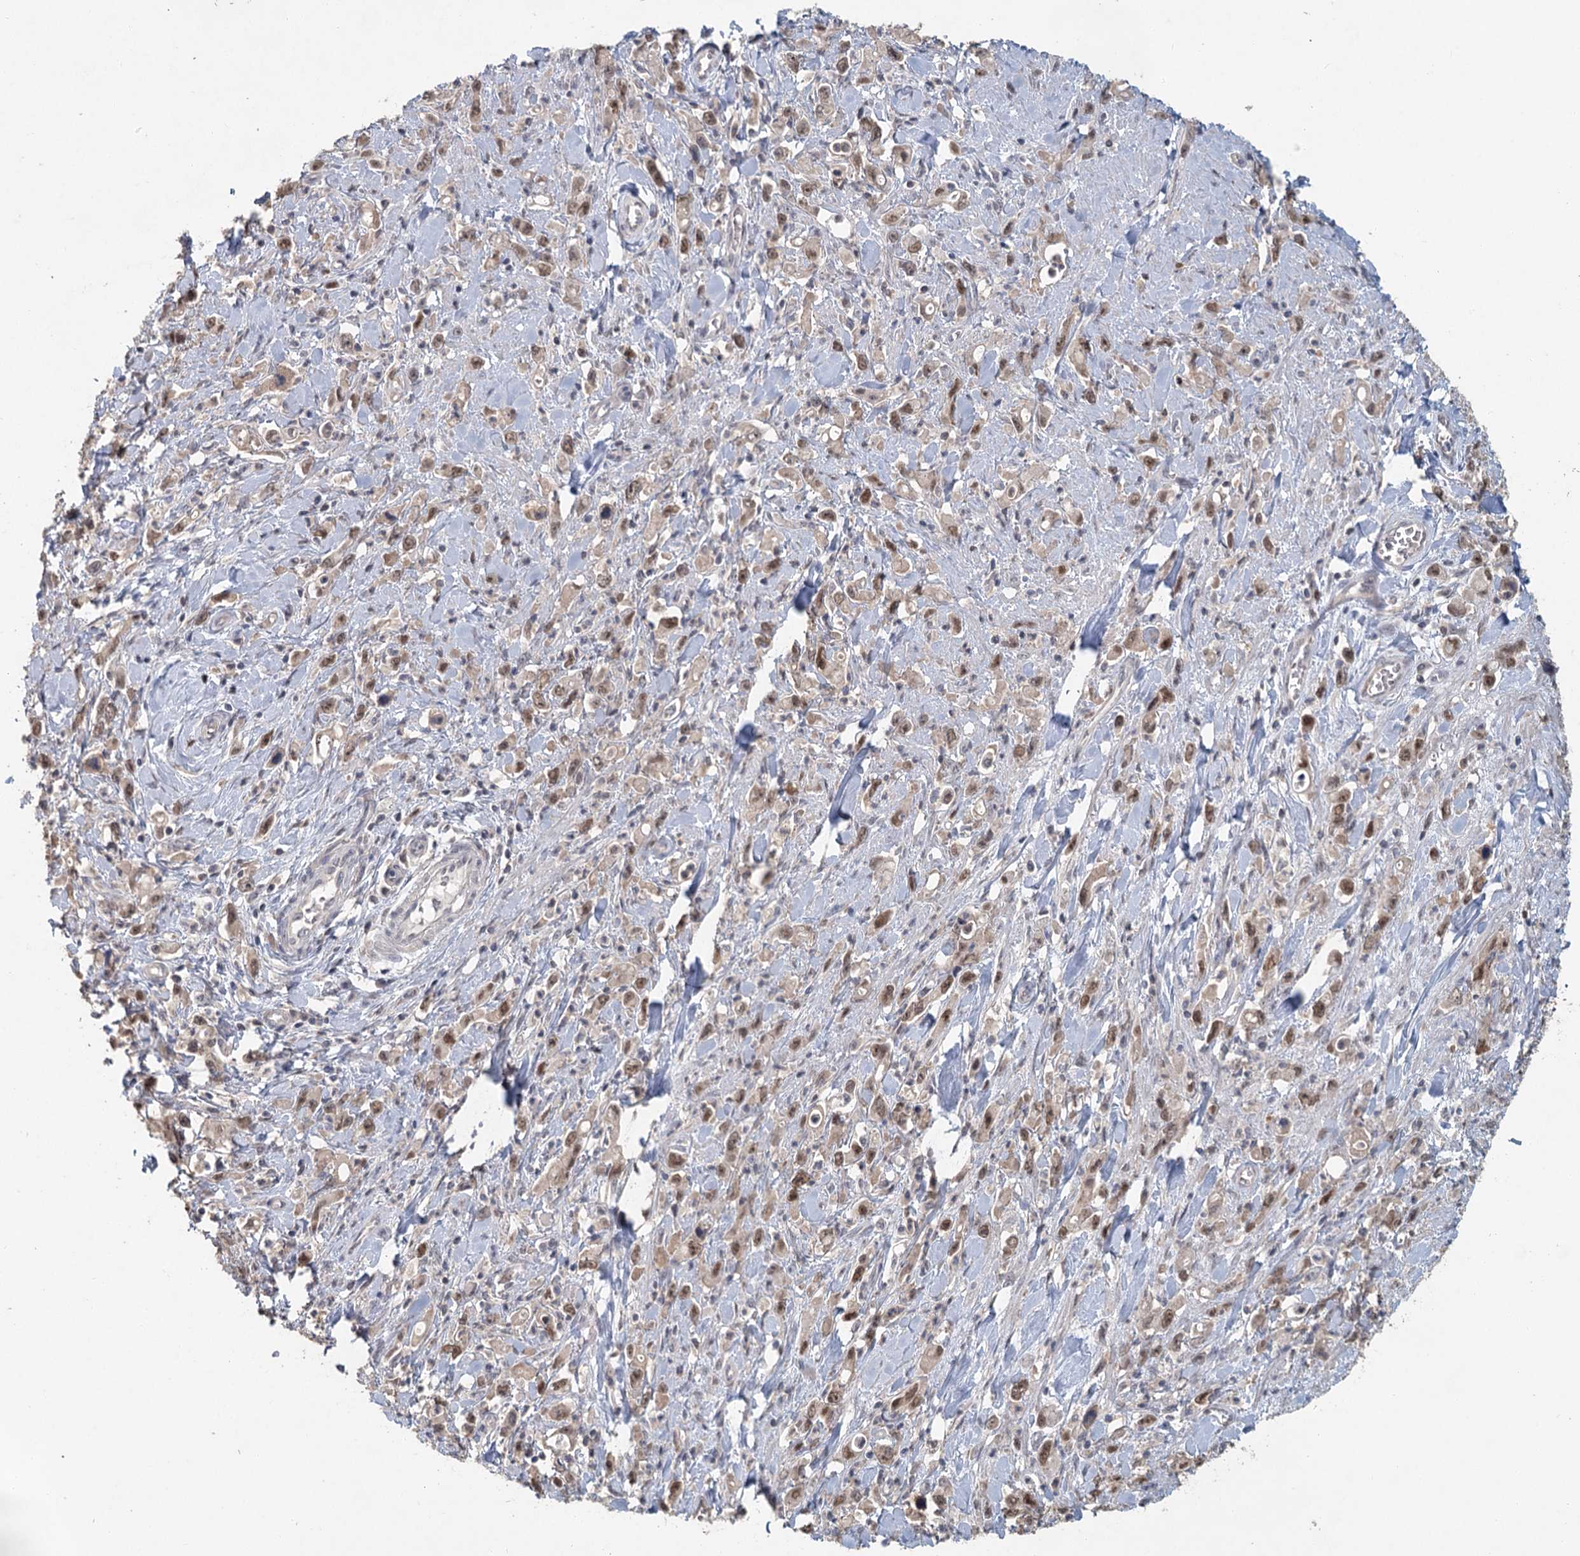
{"staining": {"intensity": "moderate", "quantity": ">75%", "location": "nuclear"}, "tissue": "stomach cancer", "cell_type": "Tumor cells", "image_type": "cancer", "snomed": [{"axis": "morphology", "description": "Adenocarcinoma, NOS"}, {"axis": "topography", "description": "Stomach, lower"}], "caption": "Stomach adenocarcinoma tissue shows moderate nuclear staining in about >75% of tumor cells, visualized by immunohistochemistry.", "gene": "ADK", "patient": {"sex": "female", "age": 43}}